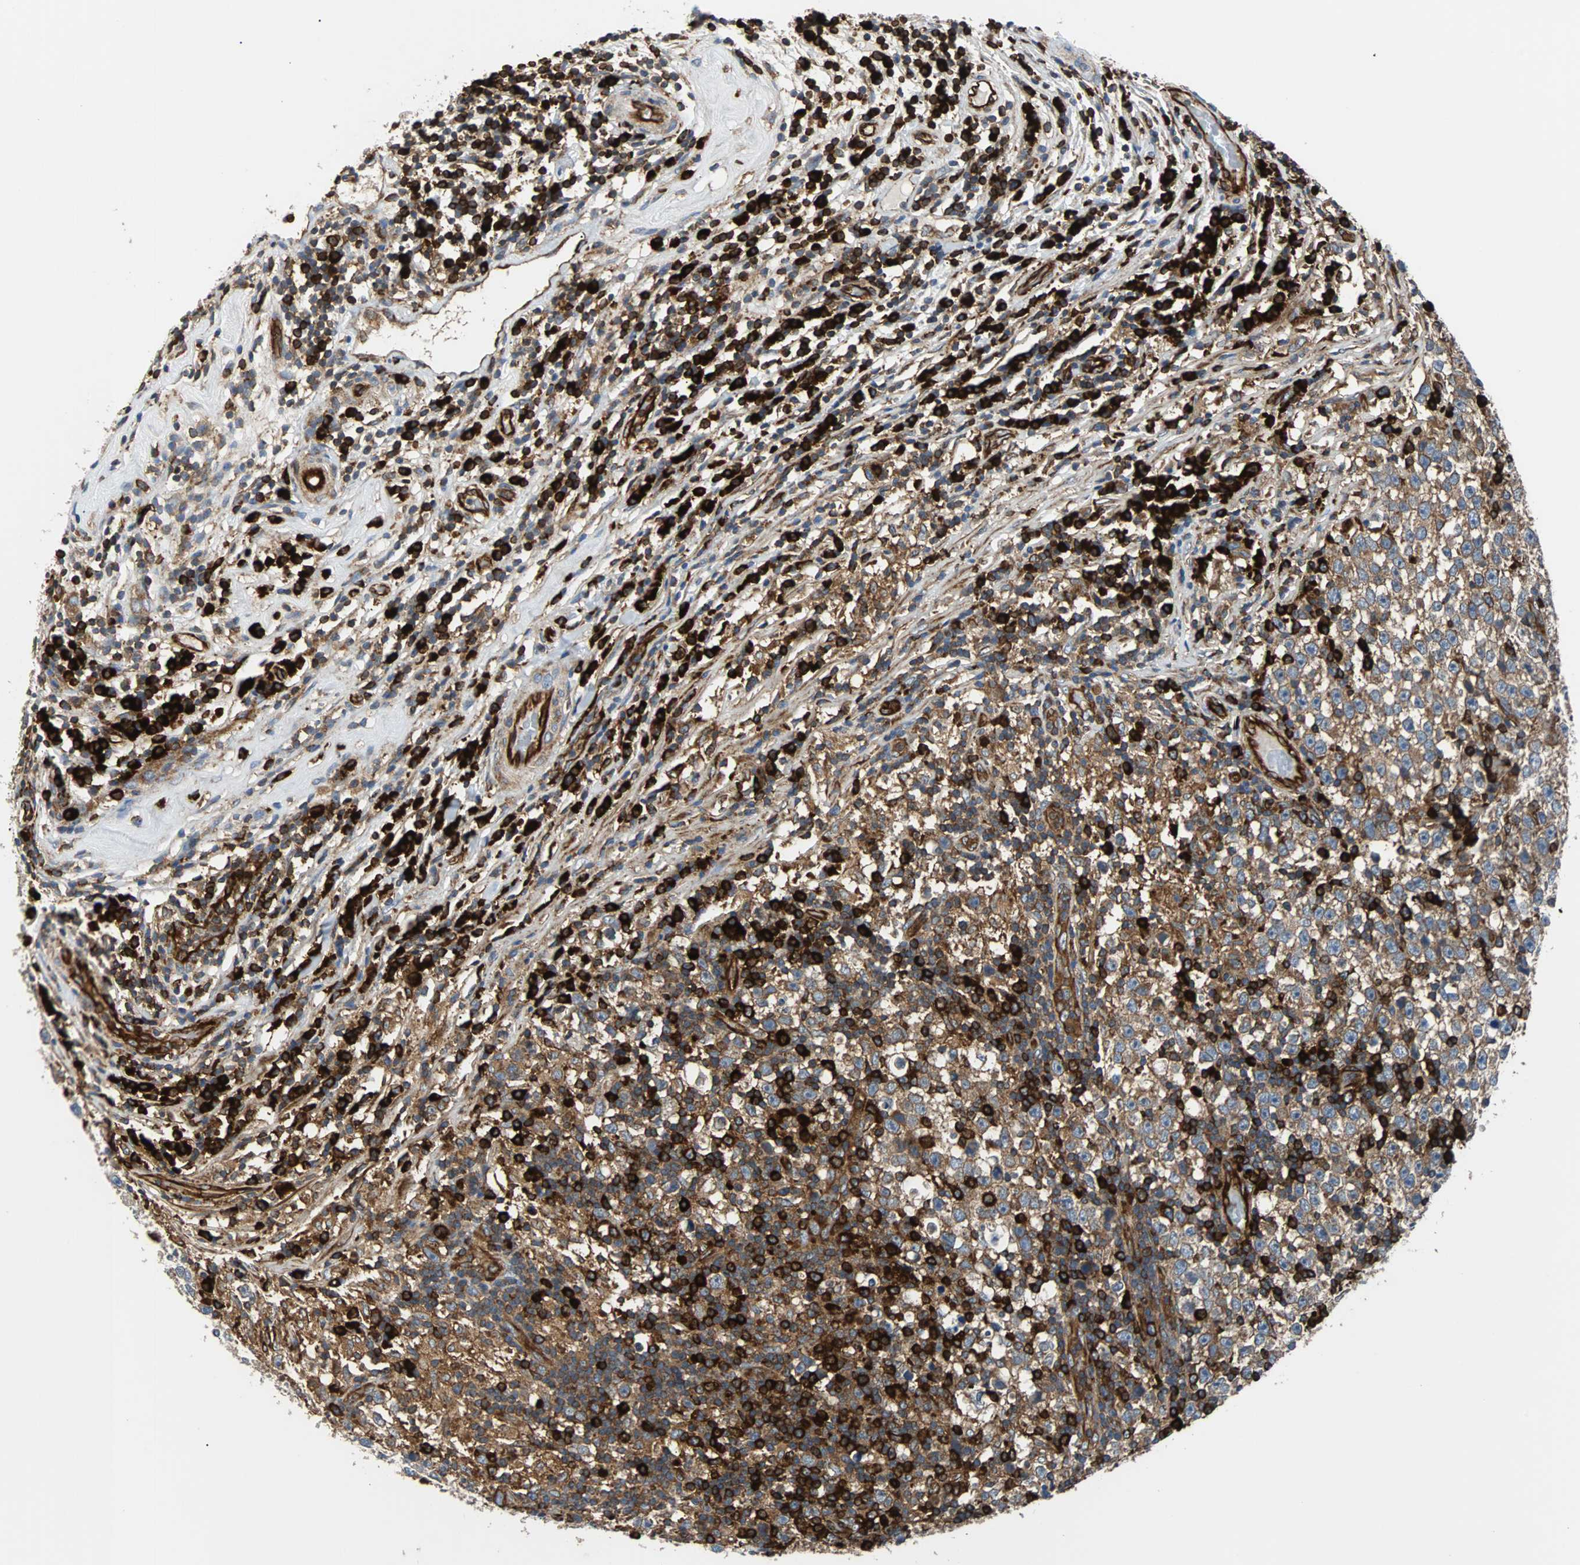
{"staining": {"intensity": "weak", "quantity": ">75%", "location": "cytoplasmic/membranous"}, "tissue": "testis cancer", "cell_type": "Tumor cells", "image_type": "cancer", "snomed": [{"axis": "morphology", "description": "Seminoma, NOS"}, {"axis": "topography", "description": "Testis"}], "caption": "IHC micrograph of neoplastic tissue: testis cancer stained using immunohistochemistry exhibits low levels of weak protein expression localized specifically in the cytoplasmic/membranous of tumor cells, appearing as a cytoplasmic/membranous brown color.", "gene": "PLCG2", "patient": {"sex": "male", "age": 43}}